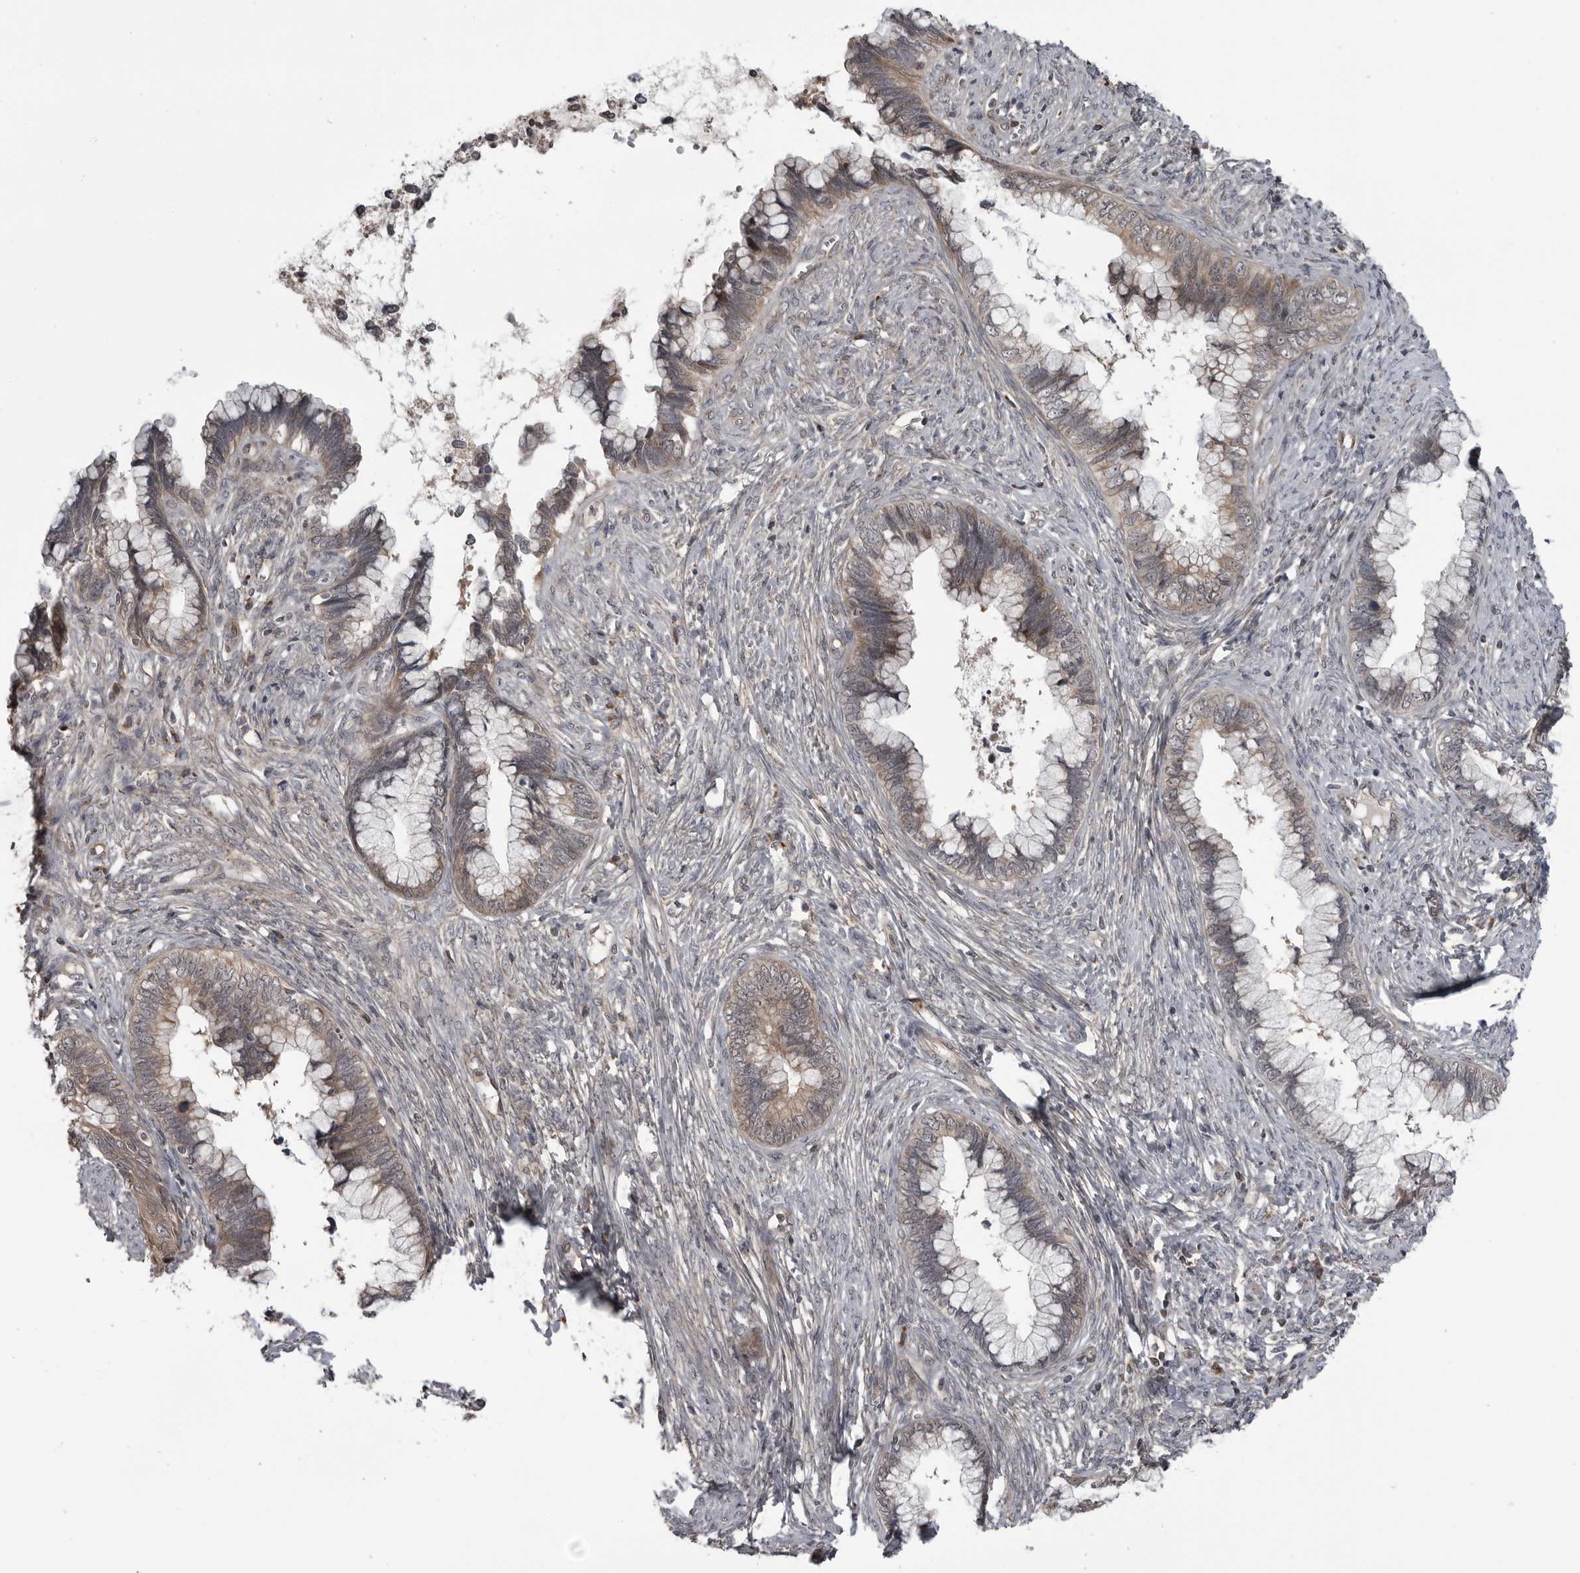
{"staining": {"intensity": "moderate", "quantity": "25%-75%", "location": "cytoplasmic/membranous"}, "tissue": "cervical cancer", "cell_type": "Tumor cells", "image_type": "cancer", "snomed": [{"axis": "morphology", "description": "Adenocarcinoma, NOS"}, {"axis": "topography", "description": "Cervix"}], "caption": "The image exhibits immunohistochemical staining of cervical cancer. There is moderate cytoplasmic/membranous staining is present in approximately 25%-75% of tumor cells. (DAB IHC with brightfield microscopy, high magnification).", "gene": "FAAP100", "patient": {"sex": "female", "age": 44}}